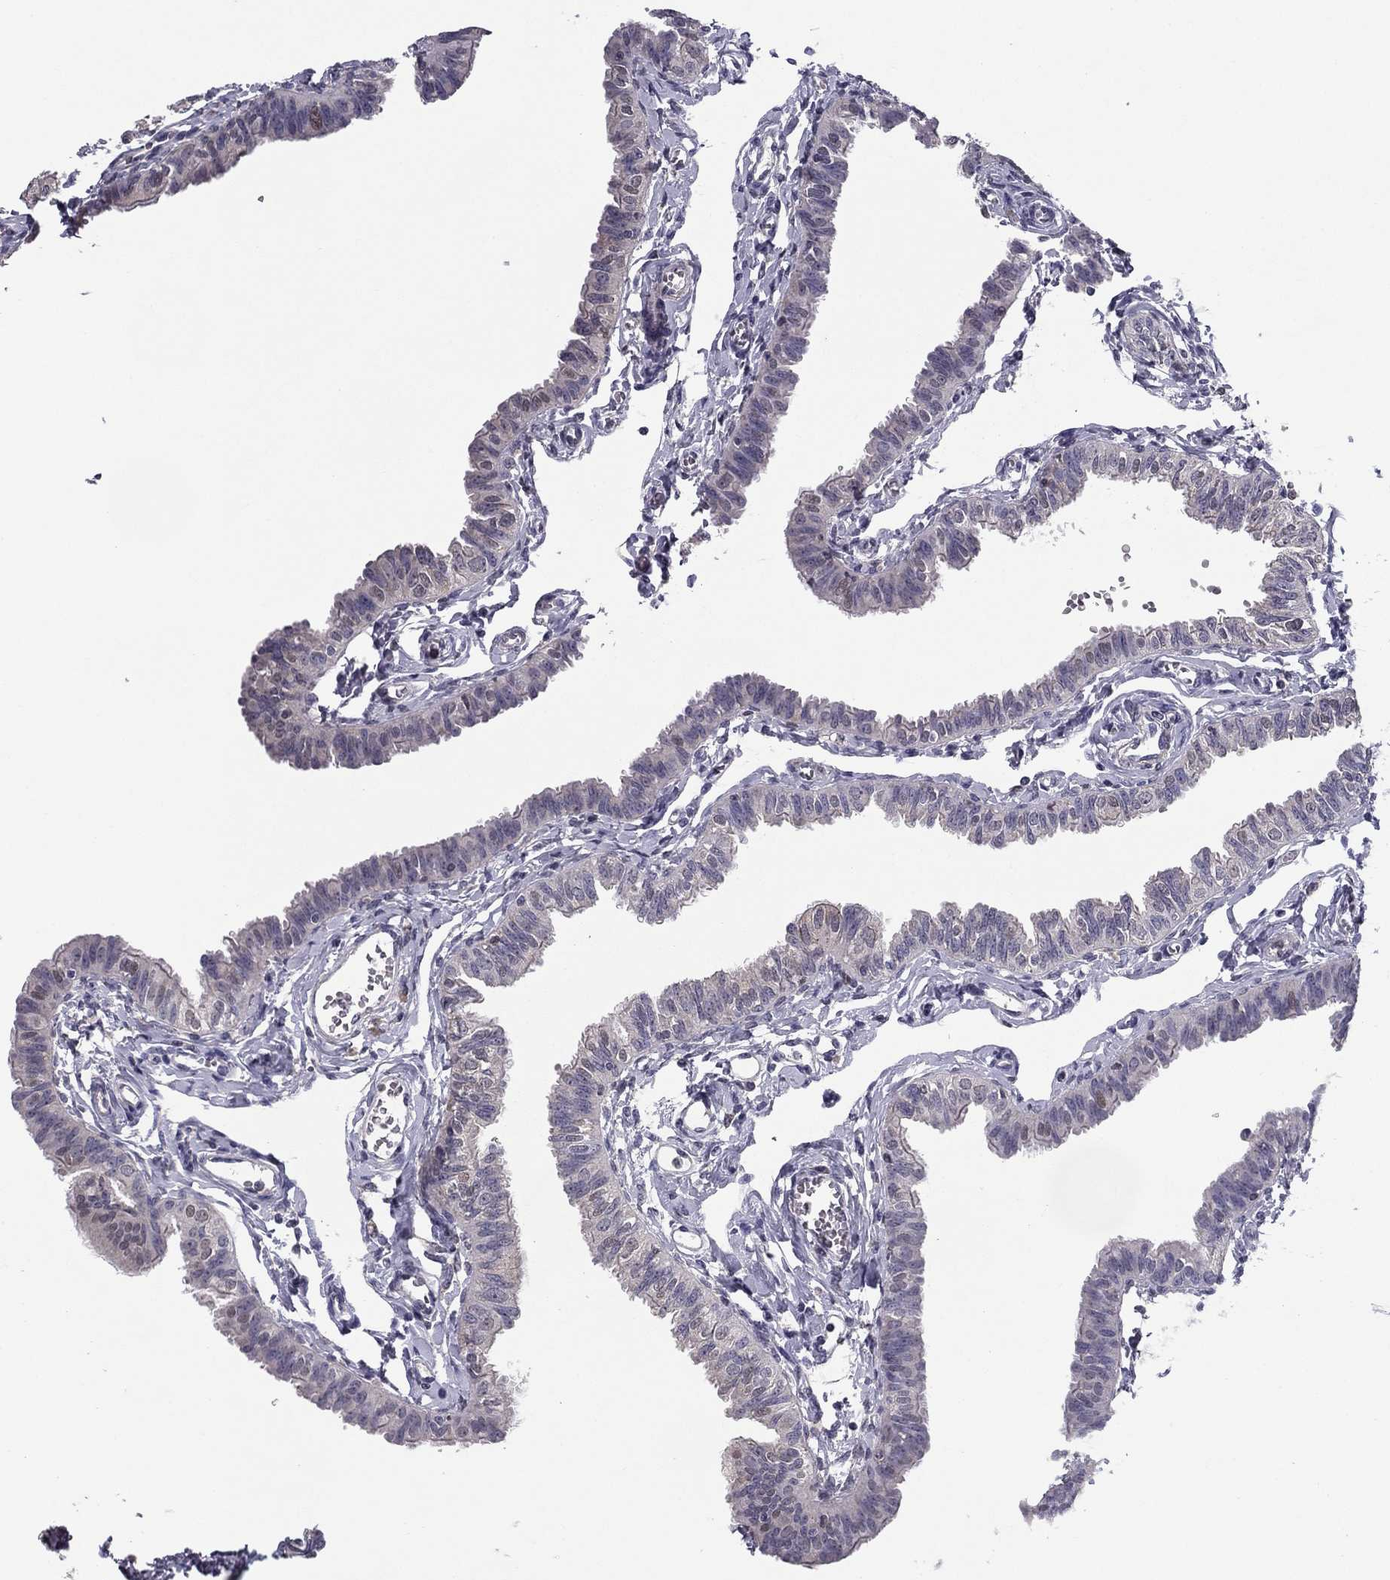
{"staining": {"intensity": "weak", "quantity": "<25%", "location": "cytoplasmic/membranous"}, "tissue": "fallopian tube", "cell_type": "Glandular cells", "image_type": "normal", "snomed": [{"axis": "morphology", "description": "Normal tissue, NOS"}, {"axis": "topography", "description": "Fallopian tube"}], "caption": "DAB (3,3'-diaminobenzidine) immunohistochemical staining of benign human fallopian tube shows no significant staining in glandular cells.", "gene": "HCN1", "patient": {"sex": "female", "age": 54}}